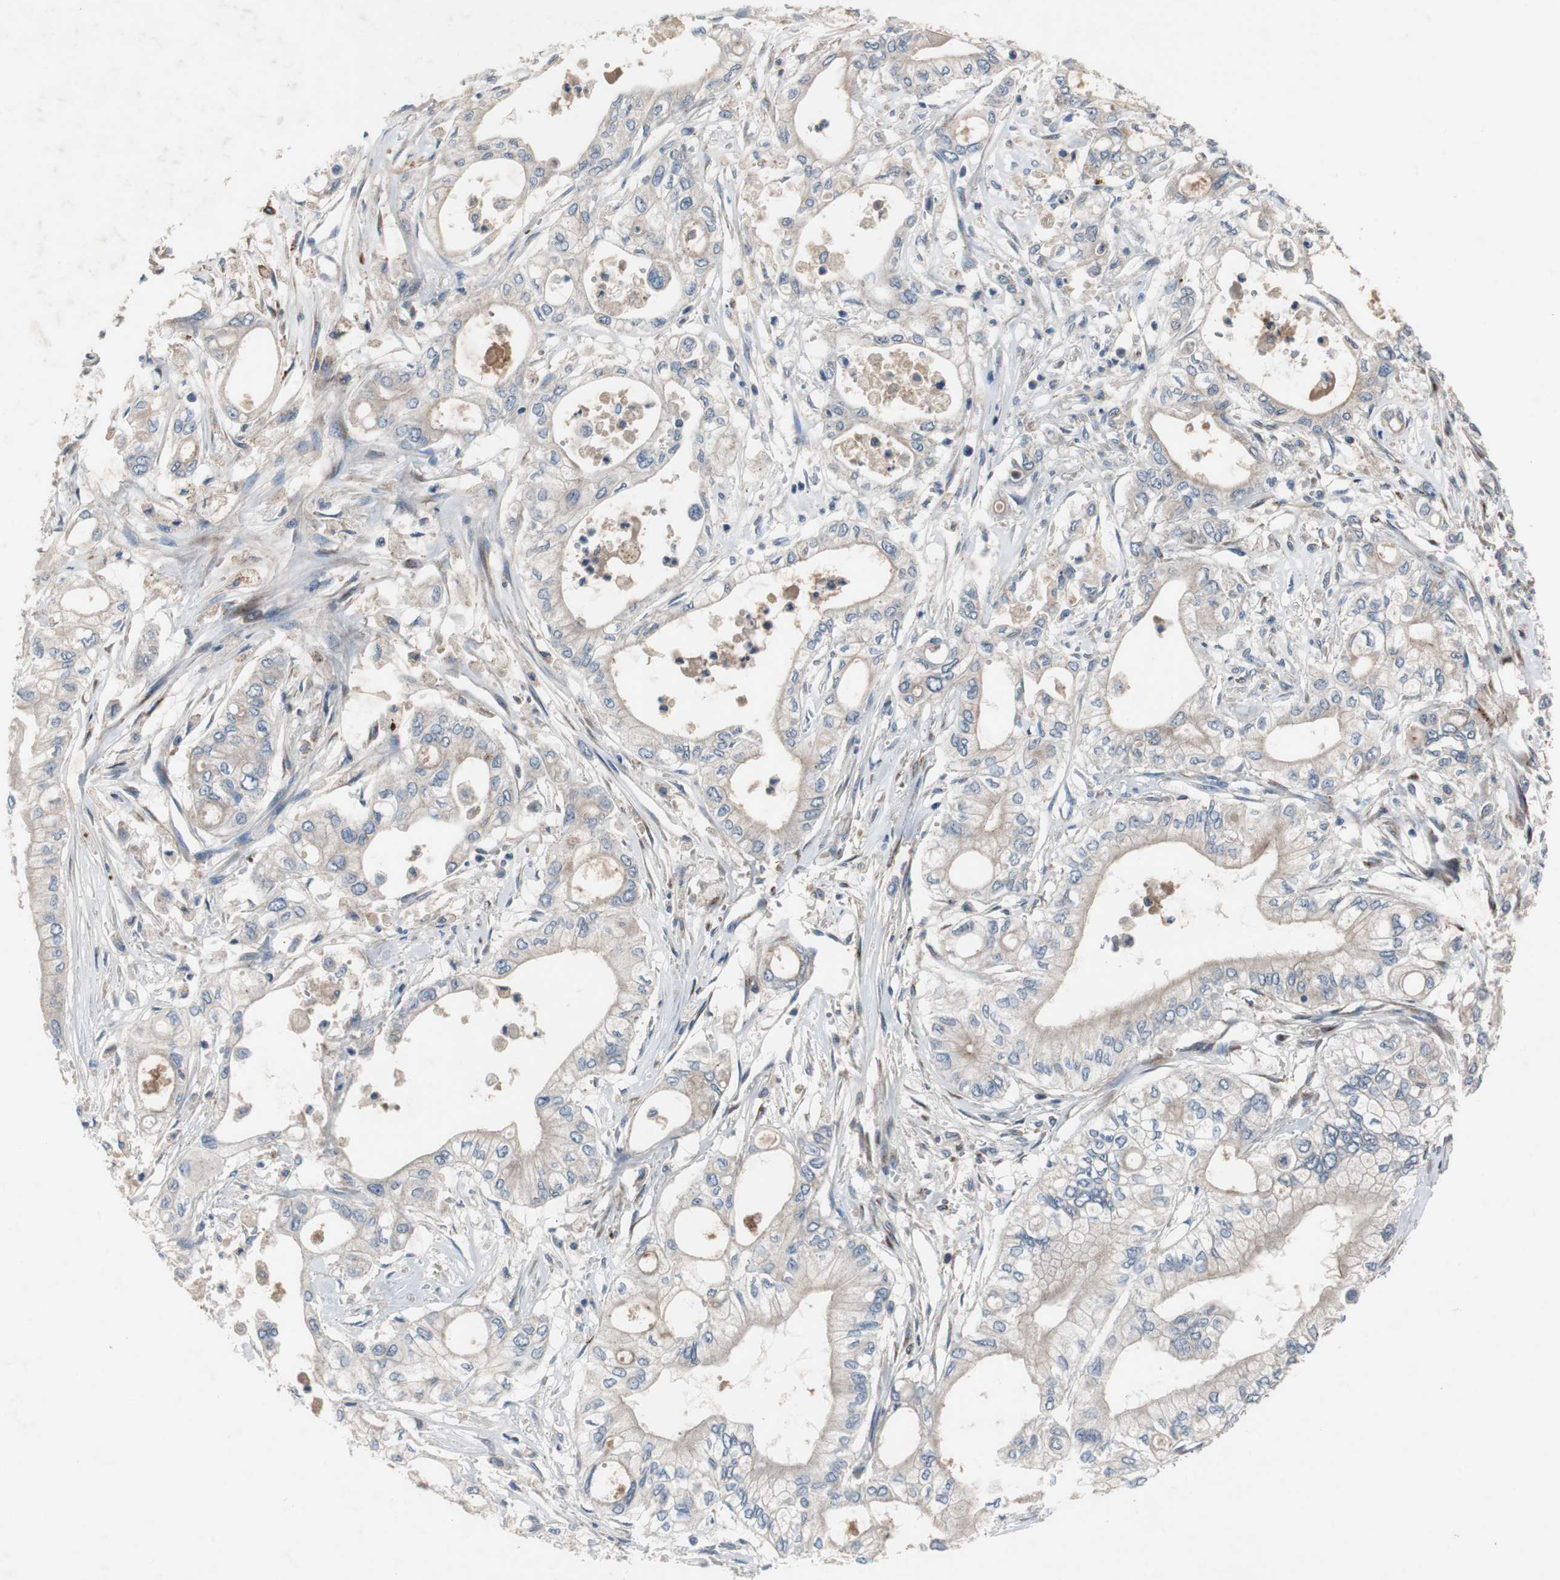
{"staining": {"intensity": "weak", "quantity": "25%-75%", "location": "cytoplasmic/membranous"}, "tissue": "pancreatic cancer", "cell_type": "Tumor cells", "image_type": "cancer", "snomed": [{"axis": "morphology", "description": "Adenocarcinoma, NOS"}, {"axis": "topography", "description": "Pancreas"}], "caption": "This histopathology image demonstrates adenocarcinoma (pancreatic) stained with IHC to label a protein in brown. The cytoplasmic/membranous of tumor cells show weak positivity for the protein. Nuclei are counter-stained blue.", "gene": "SORT1", "patient": {"sex": "male", "age": 79}}